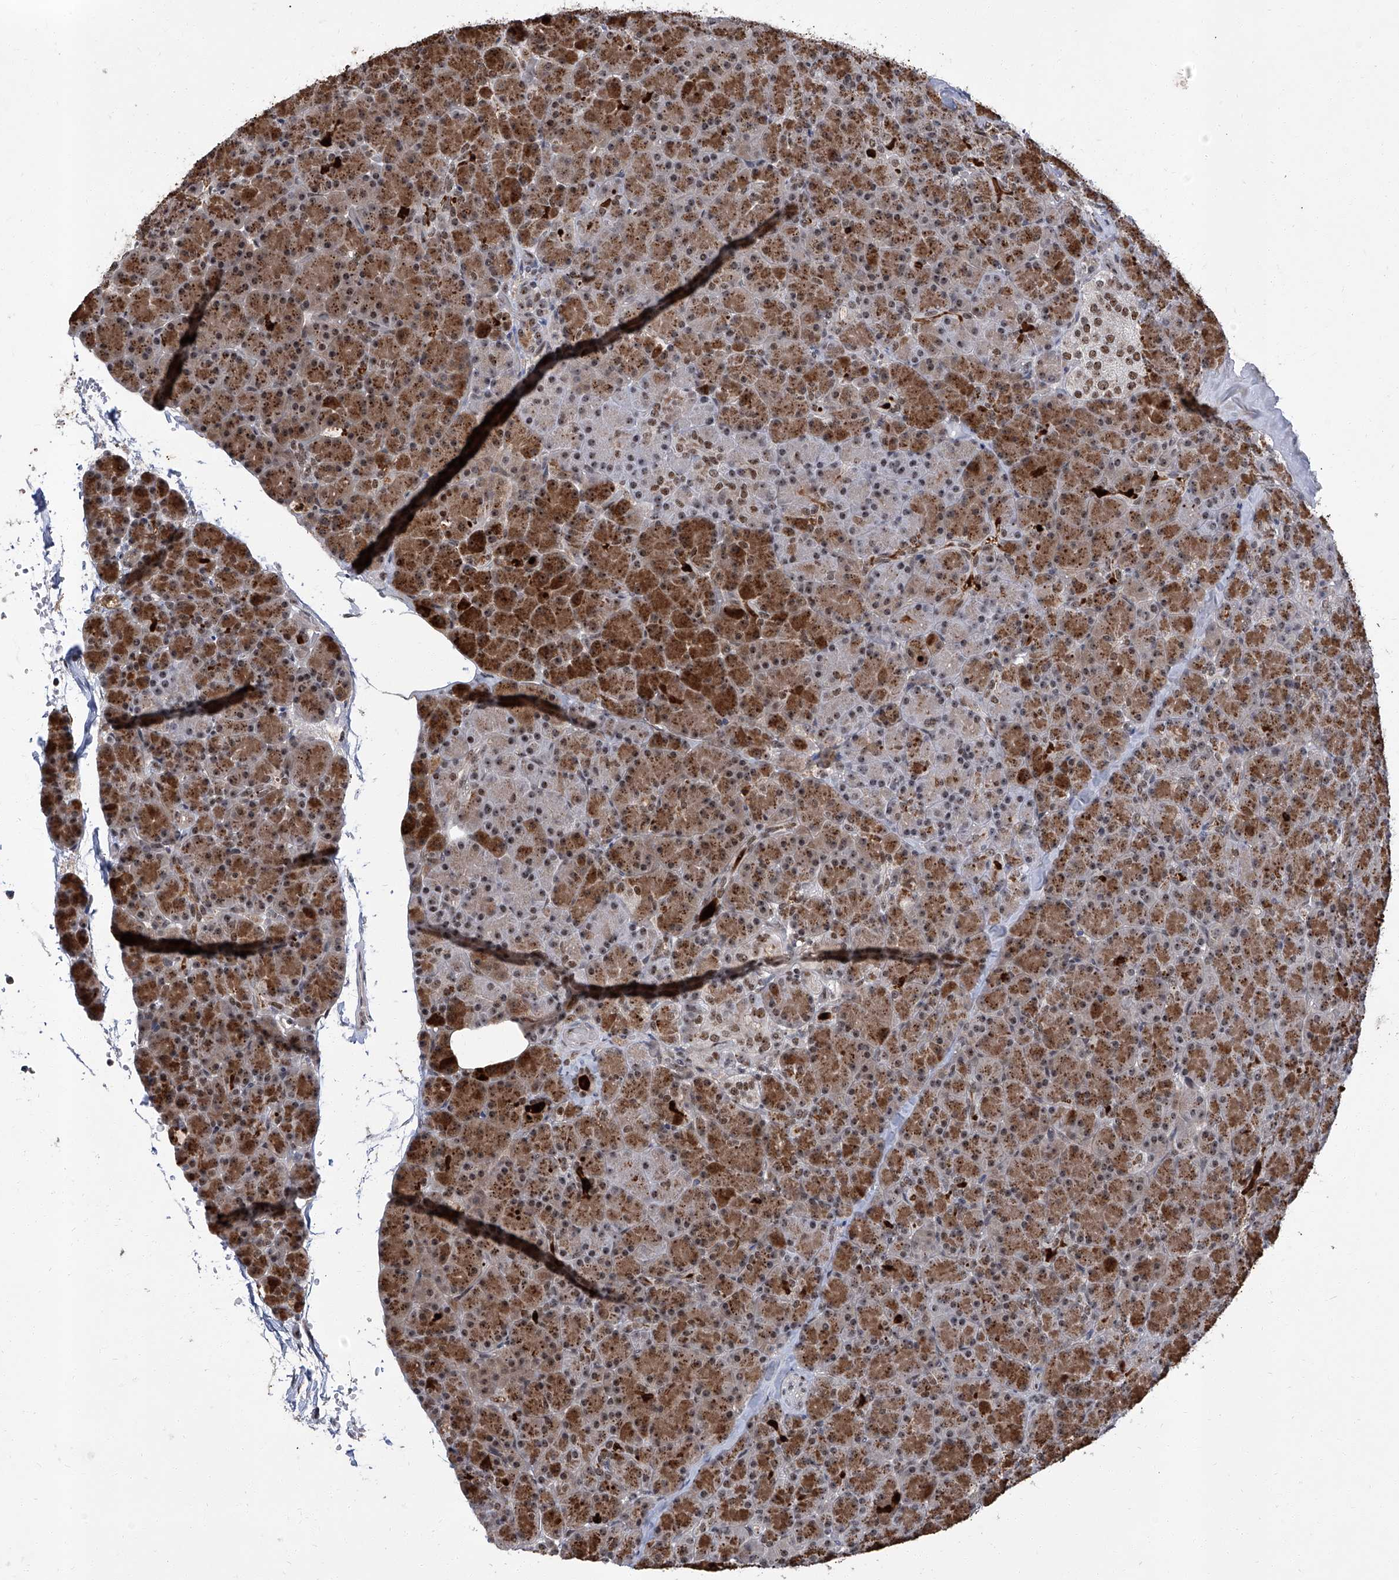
{"staining": {"intensity": "moderate", "quantity": ">75%", "location": "cytoplasmic/membranous,nuclear"}, "tissue": "pancreas", "cell_type": "Exocrine glandular cells", "image_type": "normal", "snomed": [{"axis": "morphology", "description": "Normal tissue, NOS"}, {"axis": "topography", "description": "Pancreas"}], "caption": "Approximately >75% of exocrine glandular cells in normal human pancreas reveal moderate cytoplasmic/membranous,nuclear protein positivity as visualized by brown immunohistochemical staining.", "gene": "CMTR1", "patient": {"sex": "female", "age": 43}}